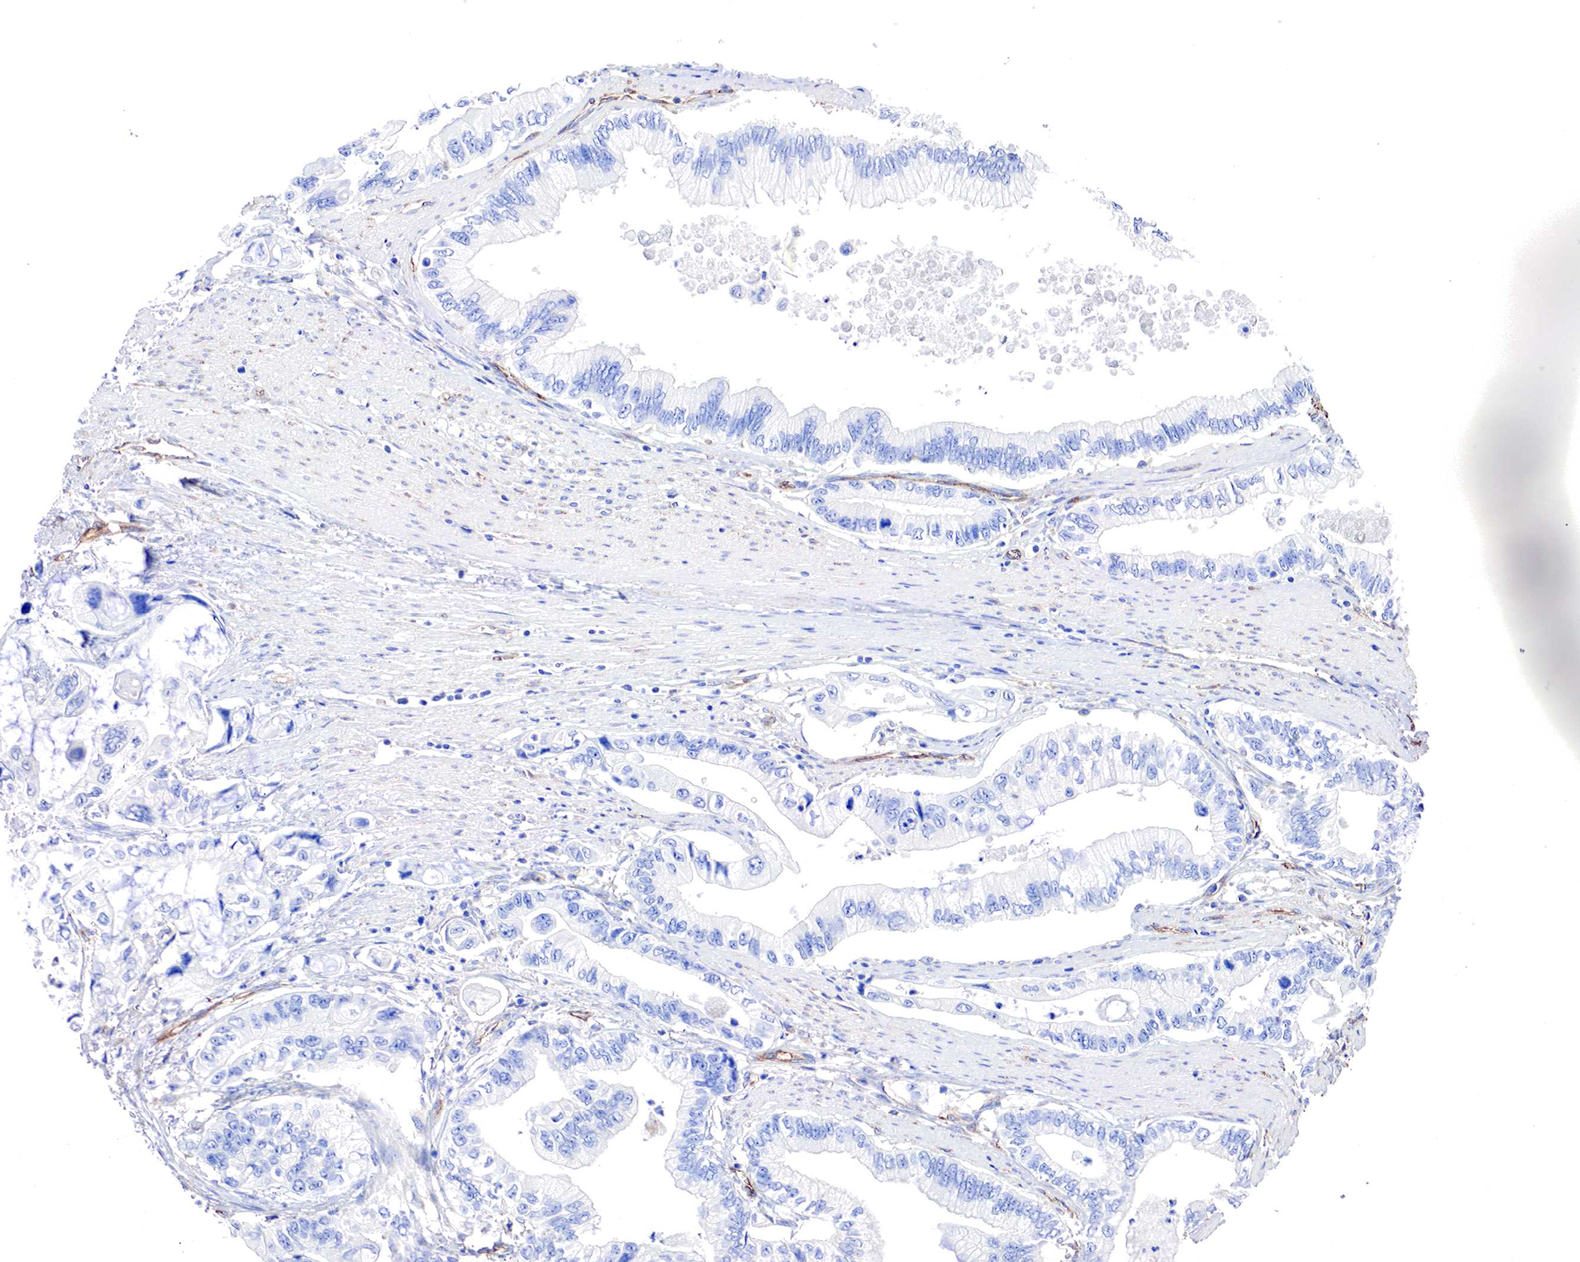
{"staining": {"intensity": "negative", "quantity": "none", "location": "none"}, "tissue": "pancreatic cancer", "cell_type": "Tumor cells", "image_type": "cancer", "snomed": [{"axis": "morphology", "description": "Adenocarcinoma, NOS"}, {"axis": "topography", "description": "Pancreas"}, {"axis": "topography", "description": "Stomach, upper"}], "caption": "There is no significant positivity in tumor cells of pancreatic adenocarcinoma. The staining is performed using DAB (3,3'-diaminobenzidine) brown chromogen with nuclei counter-stained in using hematoxylin.", "gene": "RDX", "patient": {"sex": "male", "age": 77}}